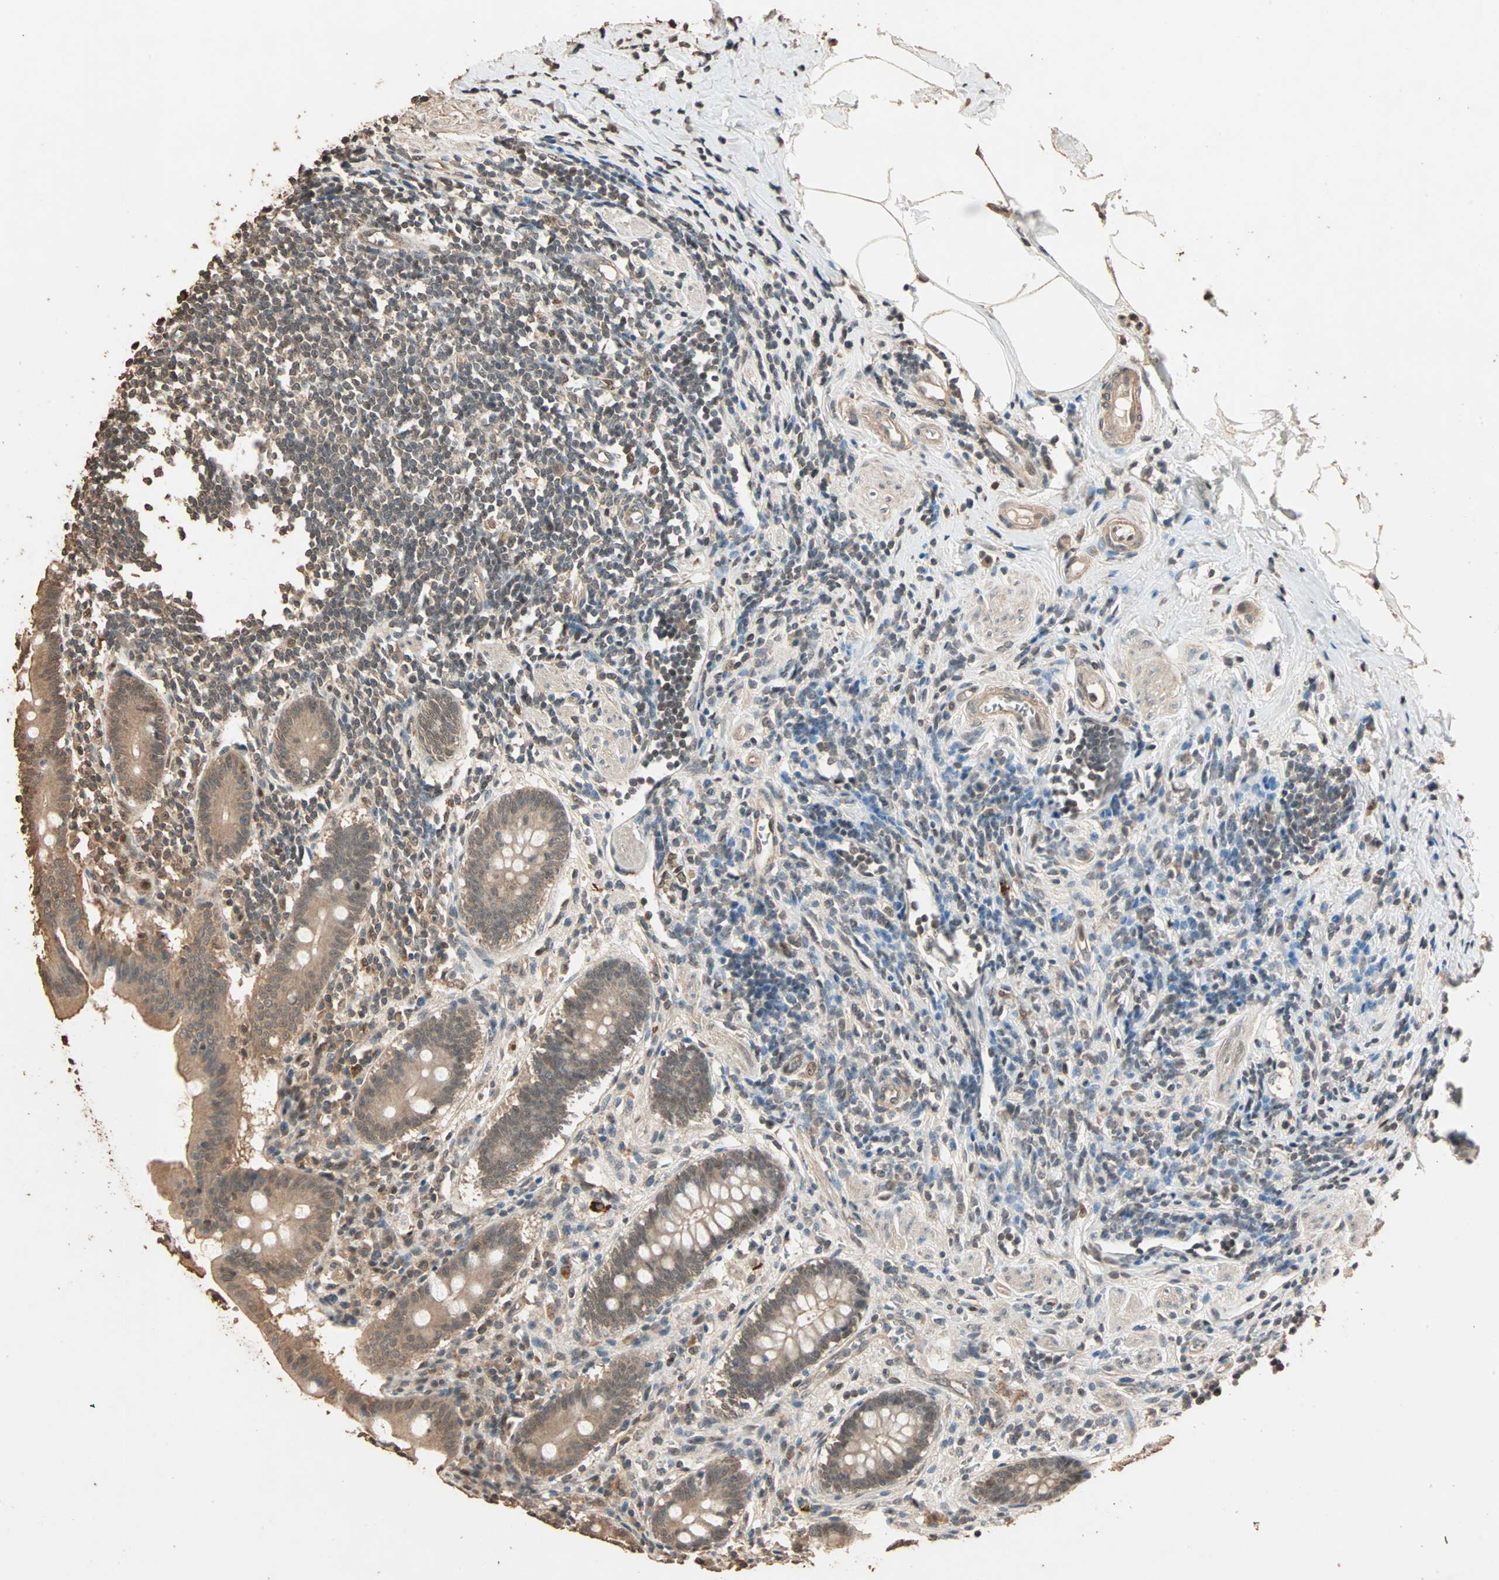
{"staining": {"intensity": "moderate", "quantity": ">75%", "location": "cytoplasmic/membranous,nuclear"}, "tissue": "appendix", "cell_type": "Glandular cells", "image_type": "normal", "snomed": [{"axis": "morphology", "description": "Normal tissue, NOS"}, {"axis": "topography", "description": "Appendix"}], "caption": "Protein expression analysis of benign appendix displays moderate cytoplasmic/membranous,nuclear expression in approximately >75% of glandular cells.", "gene": "ZBTB33", "patient": {"sex": "female", "age": 50}}